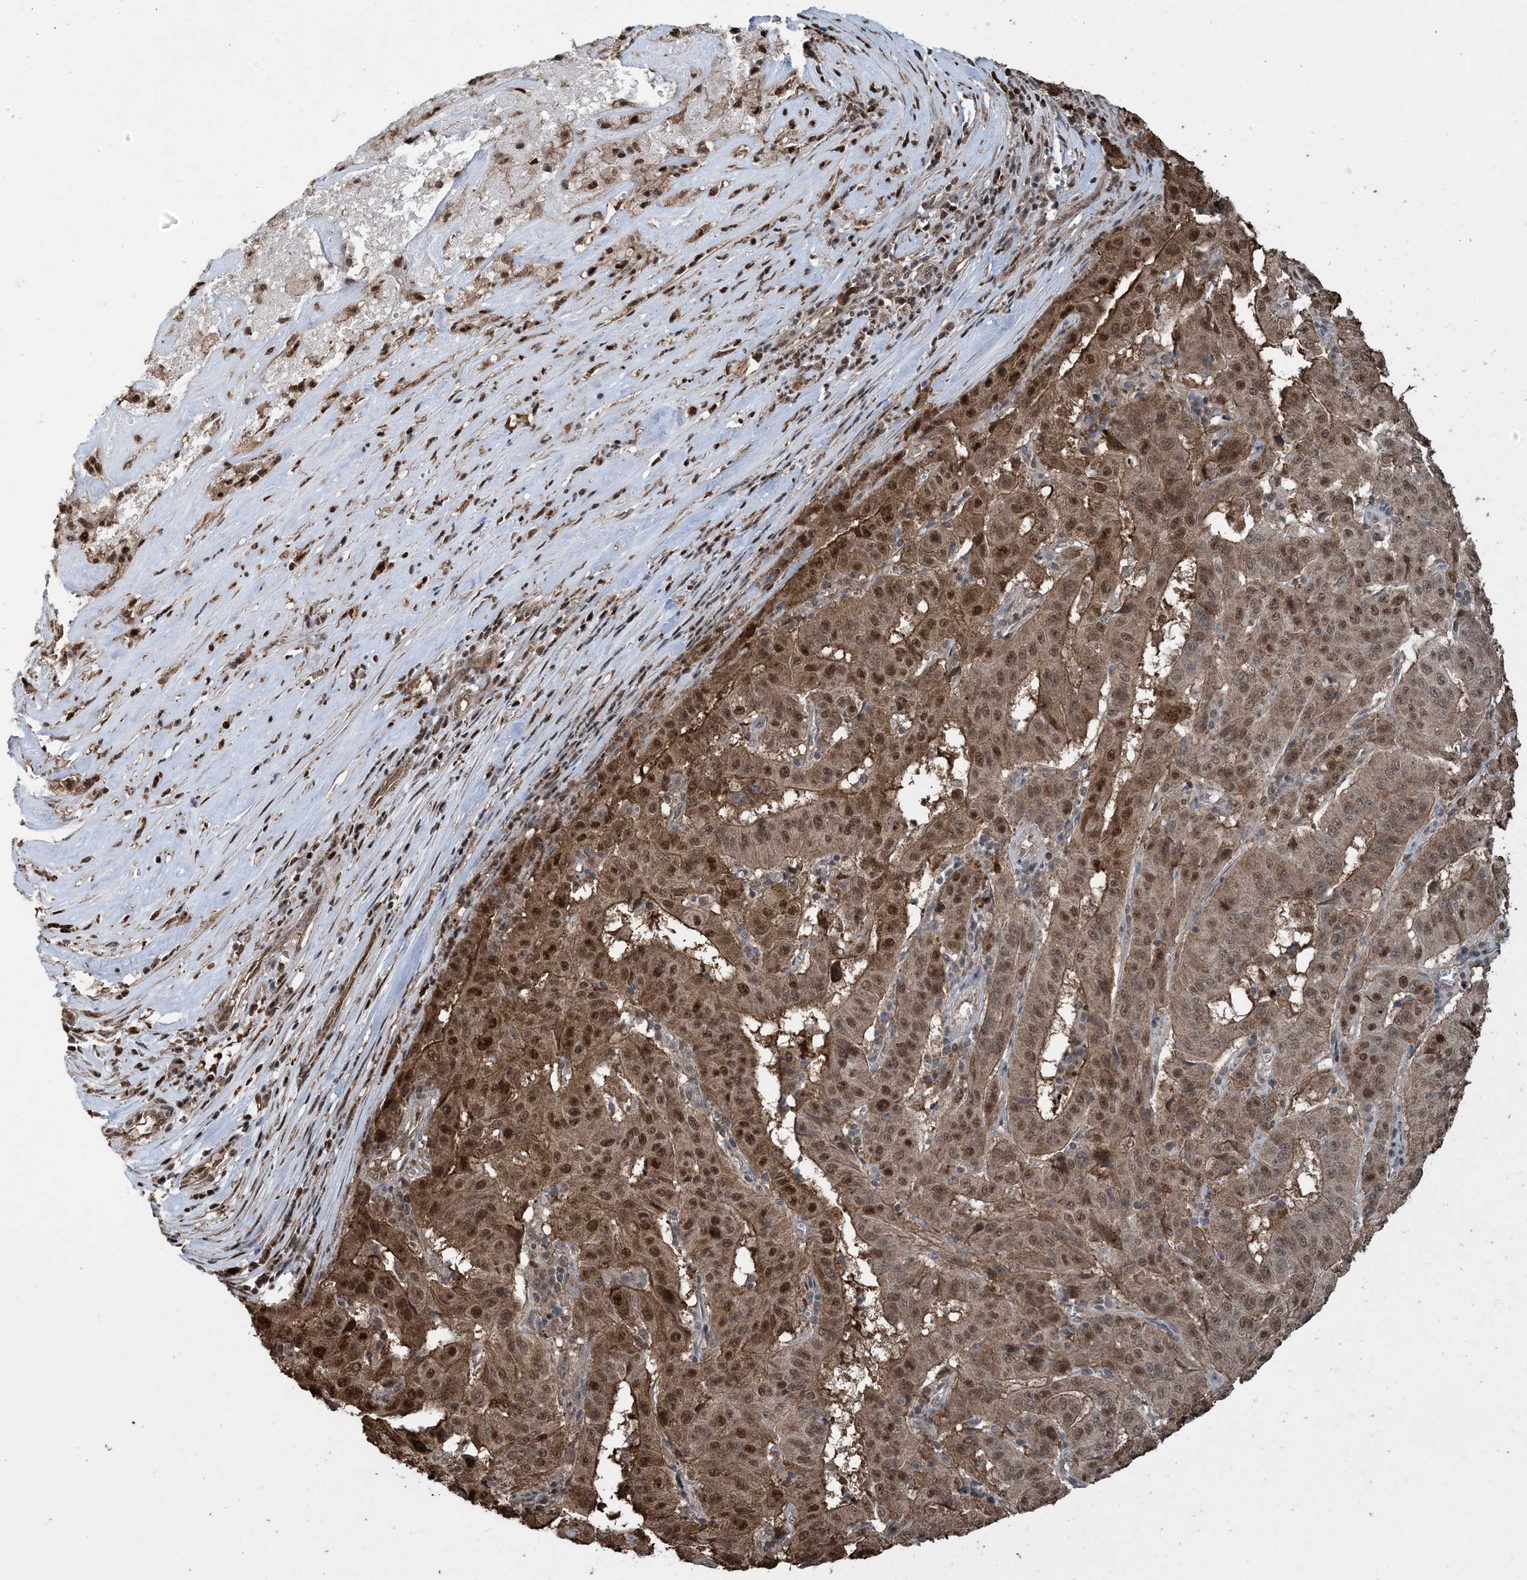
{"staining": {"intensity": "moderate", "quantity": ">75%", "location": "cytoplasmic/membranous,nuclear"}, "tissue": "pancreatic cancer", "cell_type": "Tumor cells", "image_type": "cancer", "snomed": [{"axis": "morphology", "description": "Adenocarcinoma, NOS"}, {"axis": "topography", "description": "Pancreas"}], "caption": "A high-resolution micrograph shows immunohistochemistry (IHC) staining of pancreatic adenocarcinoma, which demonstrates moderate cytoplasmic/membranous and nuclear positivity in about >75% of tumor cells.", "gene": "HSPA1A", "patient": {"sex": "male", "age": 63}}